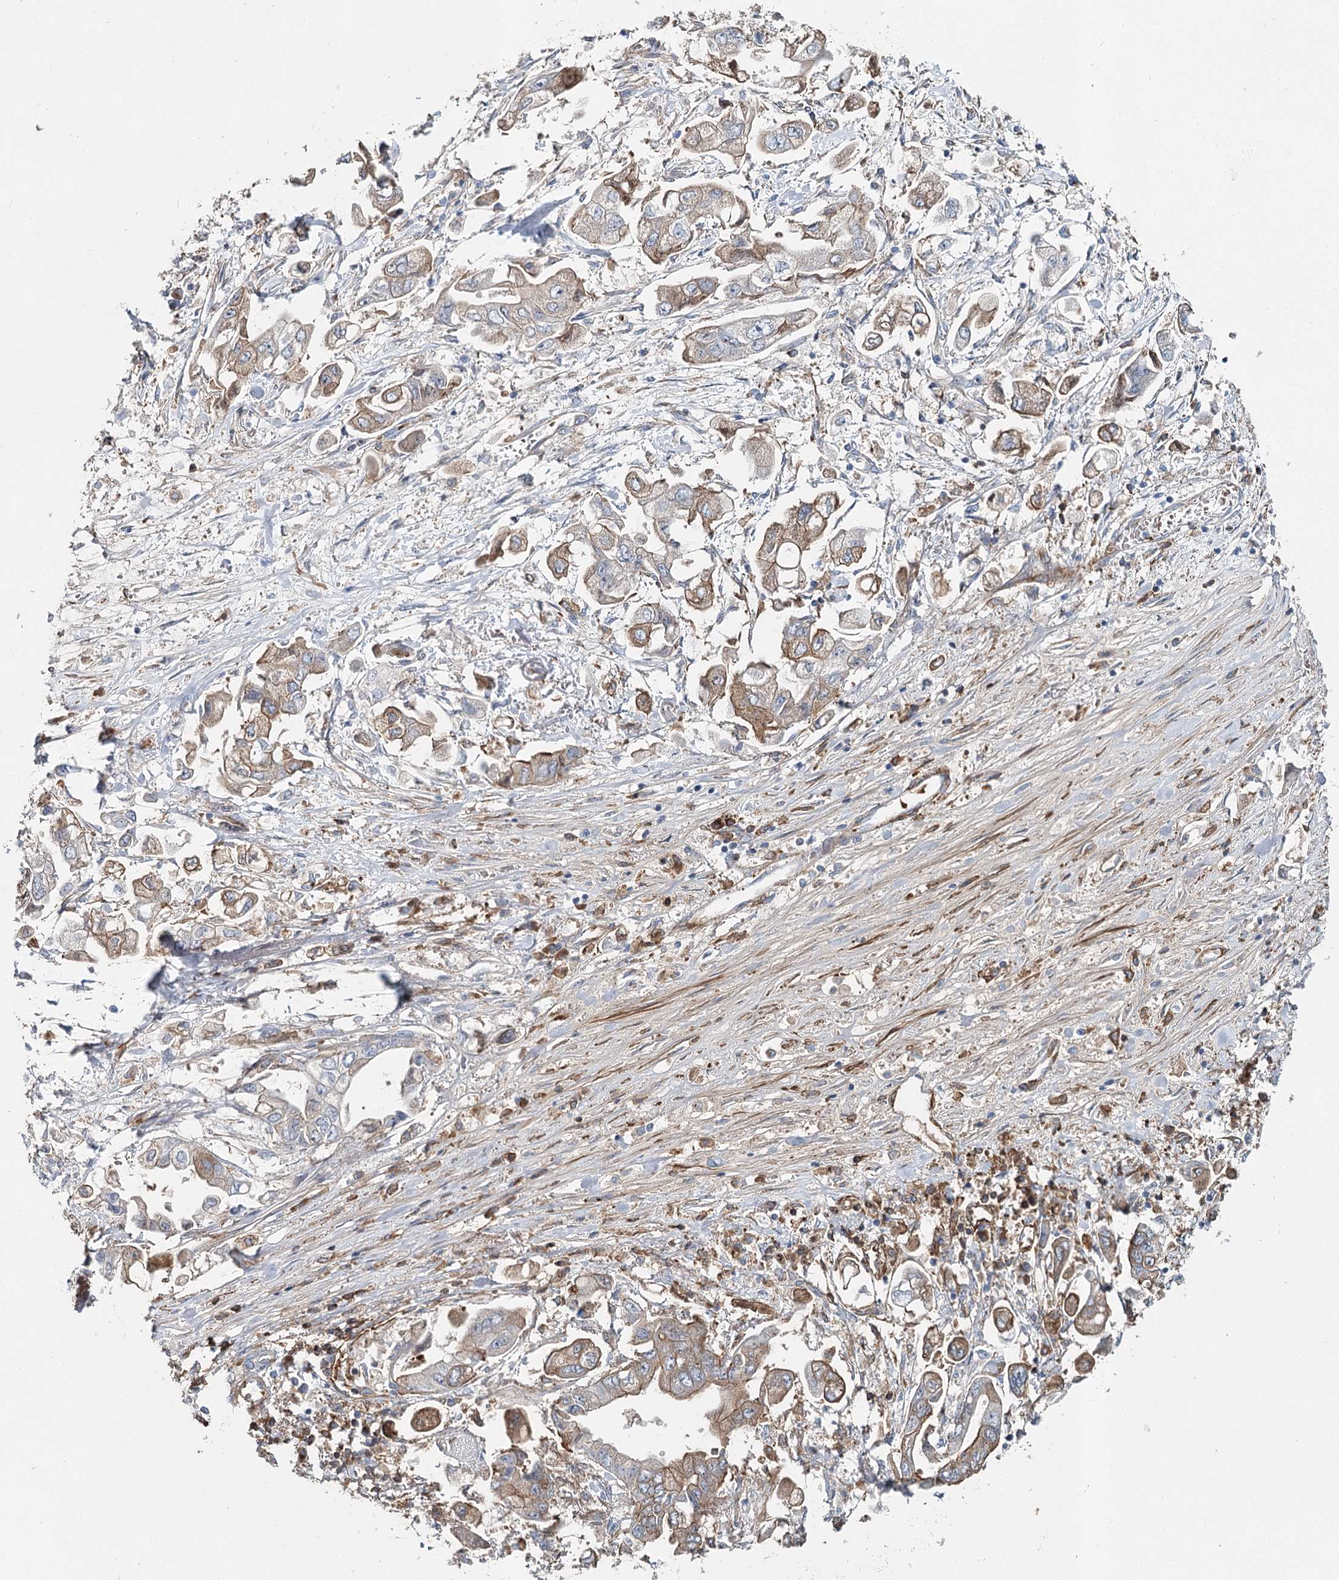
{"staining": {"intensity": "moderate", "quantity": "25%-75%", "location": "cytoplasmic/membranous"}, "tissue": "stomach cancer", "cell_type": "Tumor cells", "image_type": "cancer", "snomed": [{"axis": "morphology", "description": "Adenocarcinoma, NOS"}, {"axis": "topography", "description": "Stomach"}], "caption": "Stomach cancer stained with DAB (3,3'-diaminobenzidine) immunohistochemistry demonstrates medium levels of moderate cytoplasmic/membranous expression in approximately 25%-75% of tumor cells.", "gene": "ALKBH8", "patient": {"sex": "male", "age": 62}}